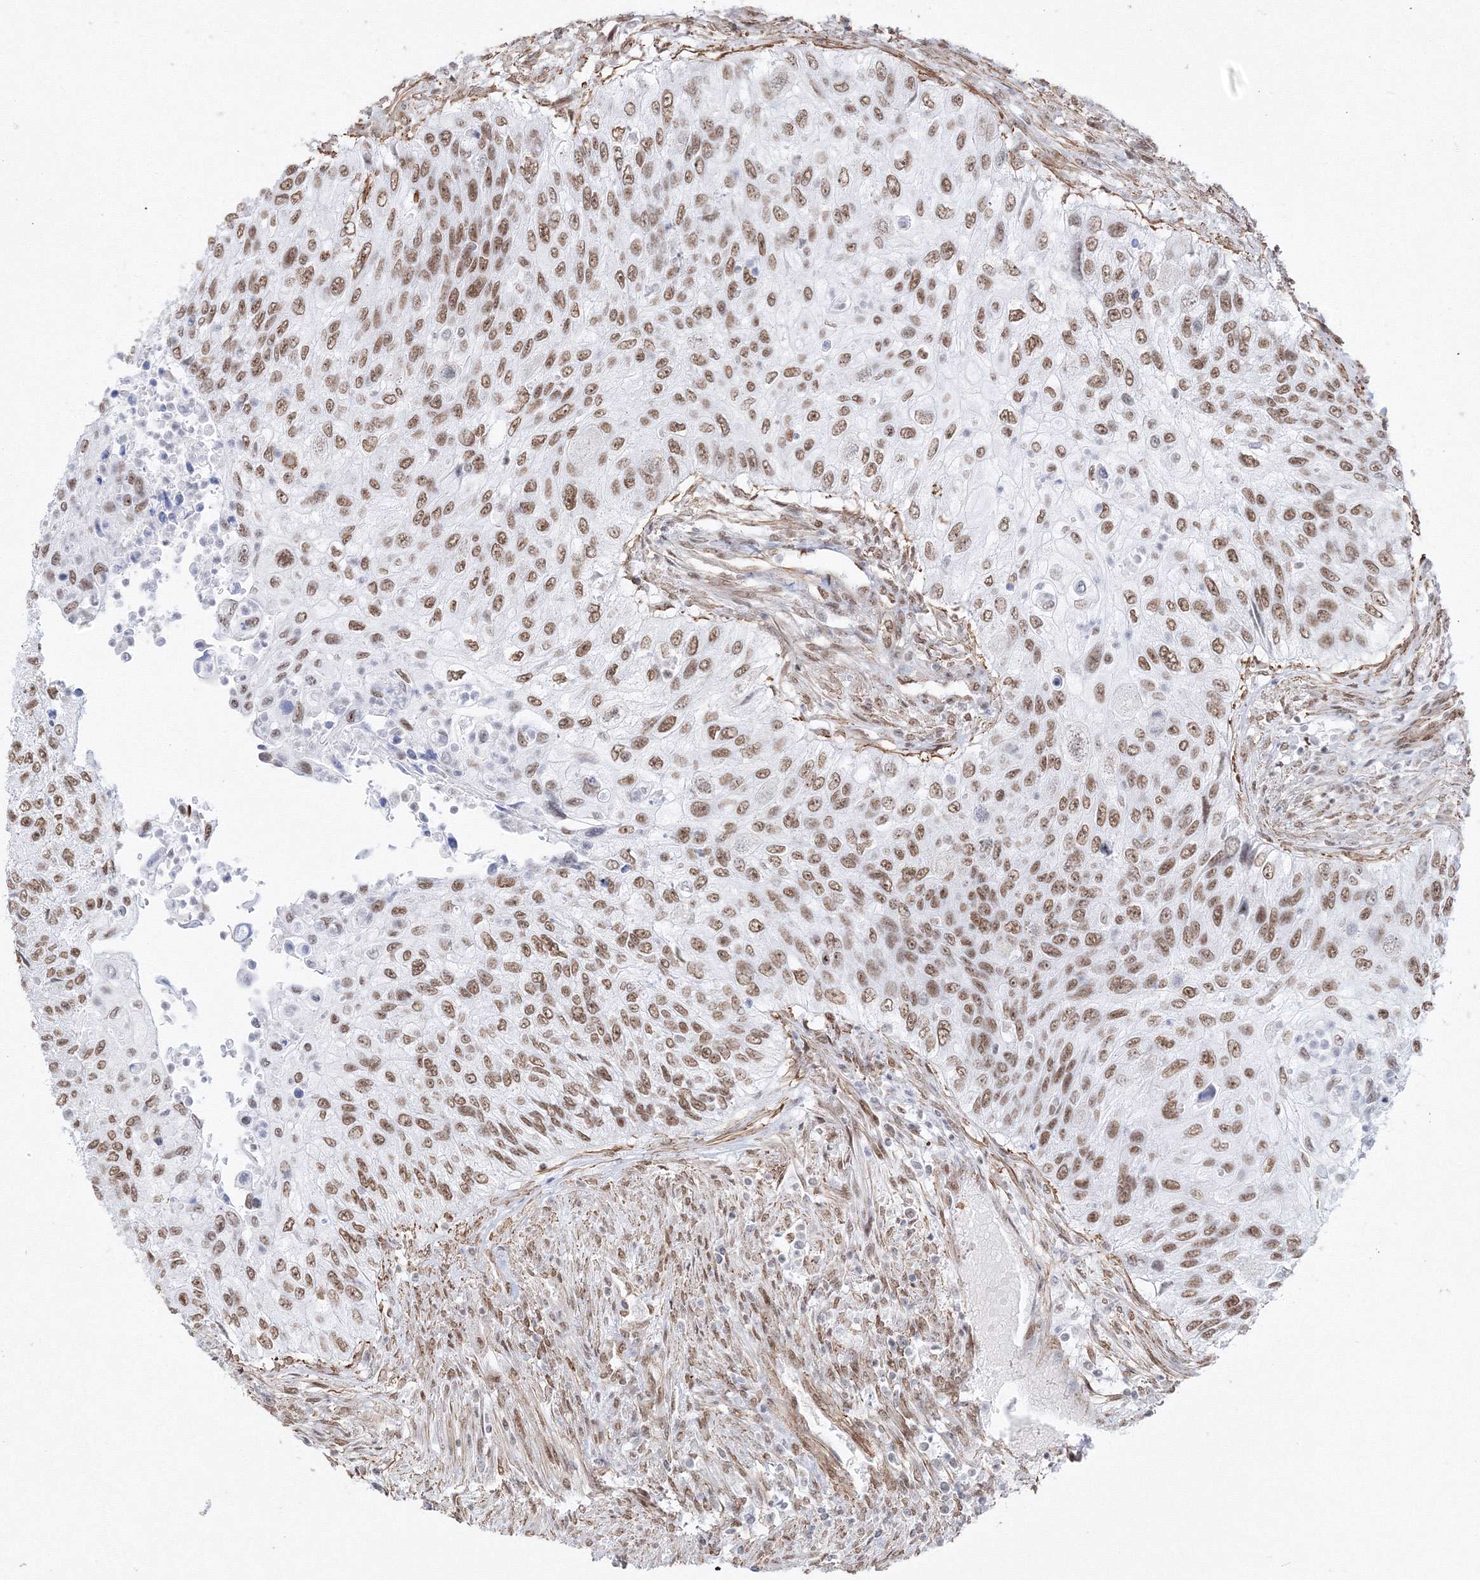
{"staining": {"intensity": "moderate", "quantity": ">75%", "location": "nuclear"}, "tissue": "urothelial cancer", "cell_type": "Tumor cells", "image_type": "cancer", "snomed": [{"axis": "morphology", "description": "Urothelial carcinoma, High grade"}, {"axis": "topography", "description": "Urinary bladder"}], "caption": "High-grade urothelial carcinoma stained with DAB (3,3'-diaminobenzidine) IHC shows medium levels of moderate nuclear expression in about >75% of tumor cells. The protein is shown in brown color, while the nuclei are stained blue.", "gene": "ZNF638", "patient": {"sex": "female", "age": 60}}